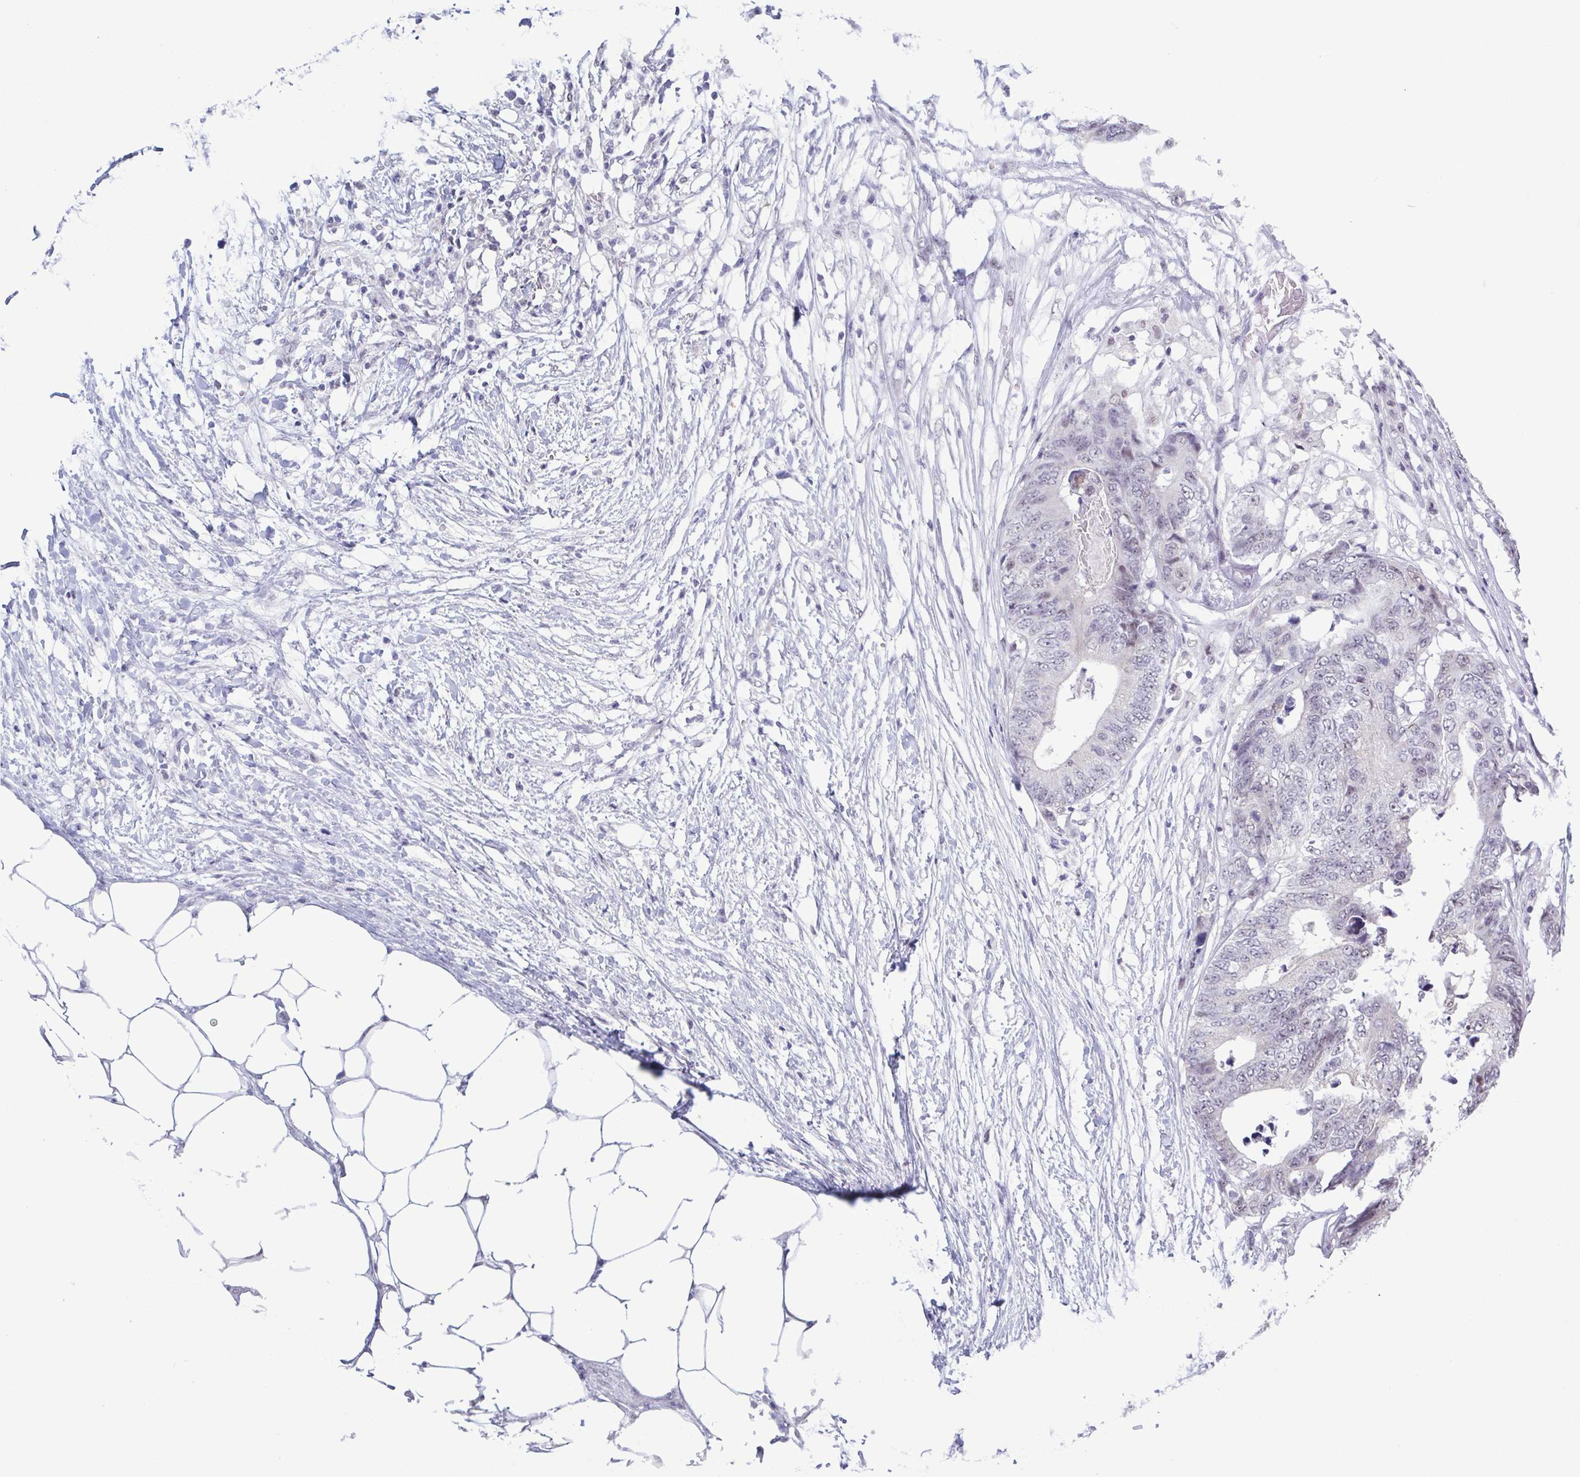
{"staining": {"intensity": "negative", "quantity": "none", "location": "none"}, "tissue": "colorectal cancer", "cell_type": "Tumor cells", "image_type": "cancer", "snomed": [{"axis": "morphology", "description": "Adenocarcinoma, NOS"}, {"axis": "topography", "description": "Colon"}], "caption": "Tumor cells are negative for protein expression in human adenocarcinoma (colorectal). Nuclei are stained in blue.", "gene": "TMEM92", "patient": {"sex": "female", "age": 48}}